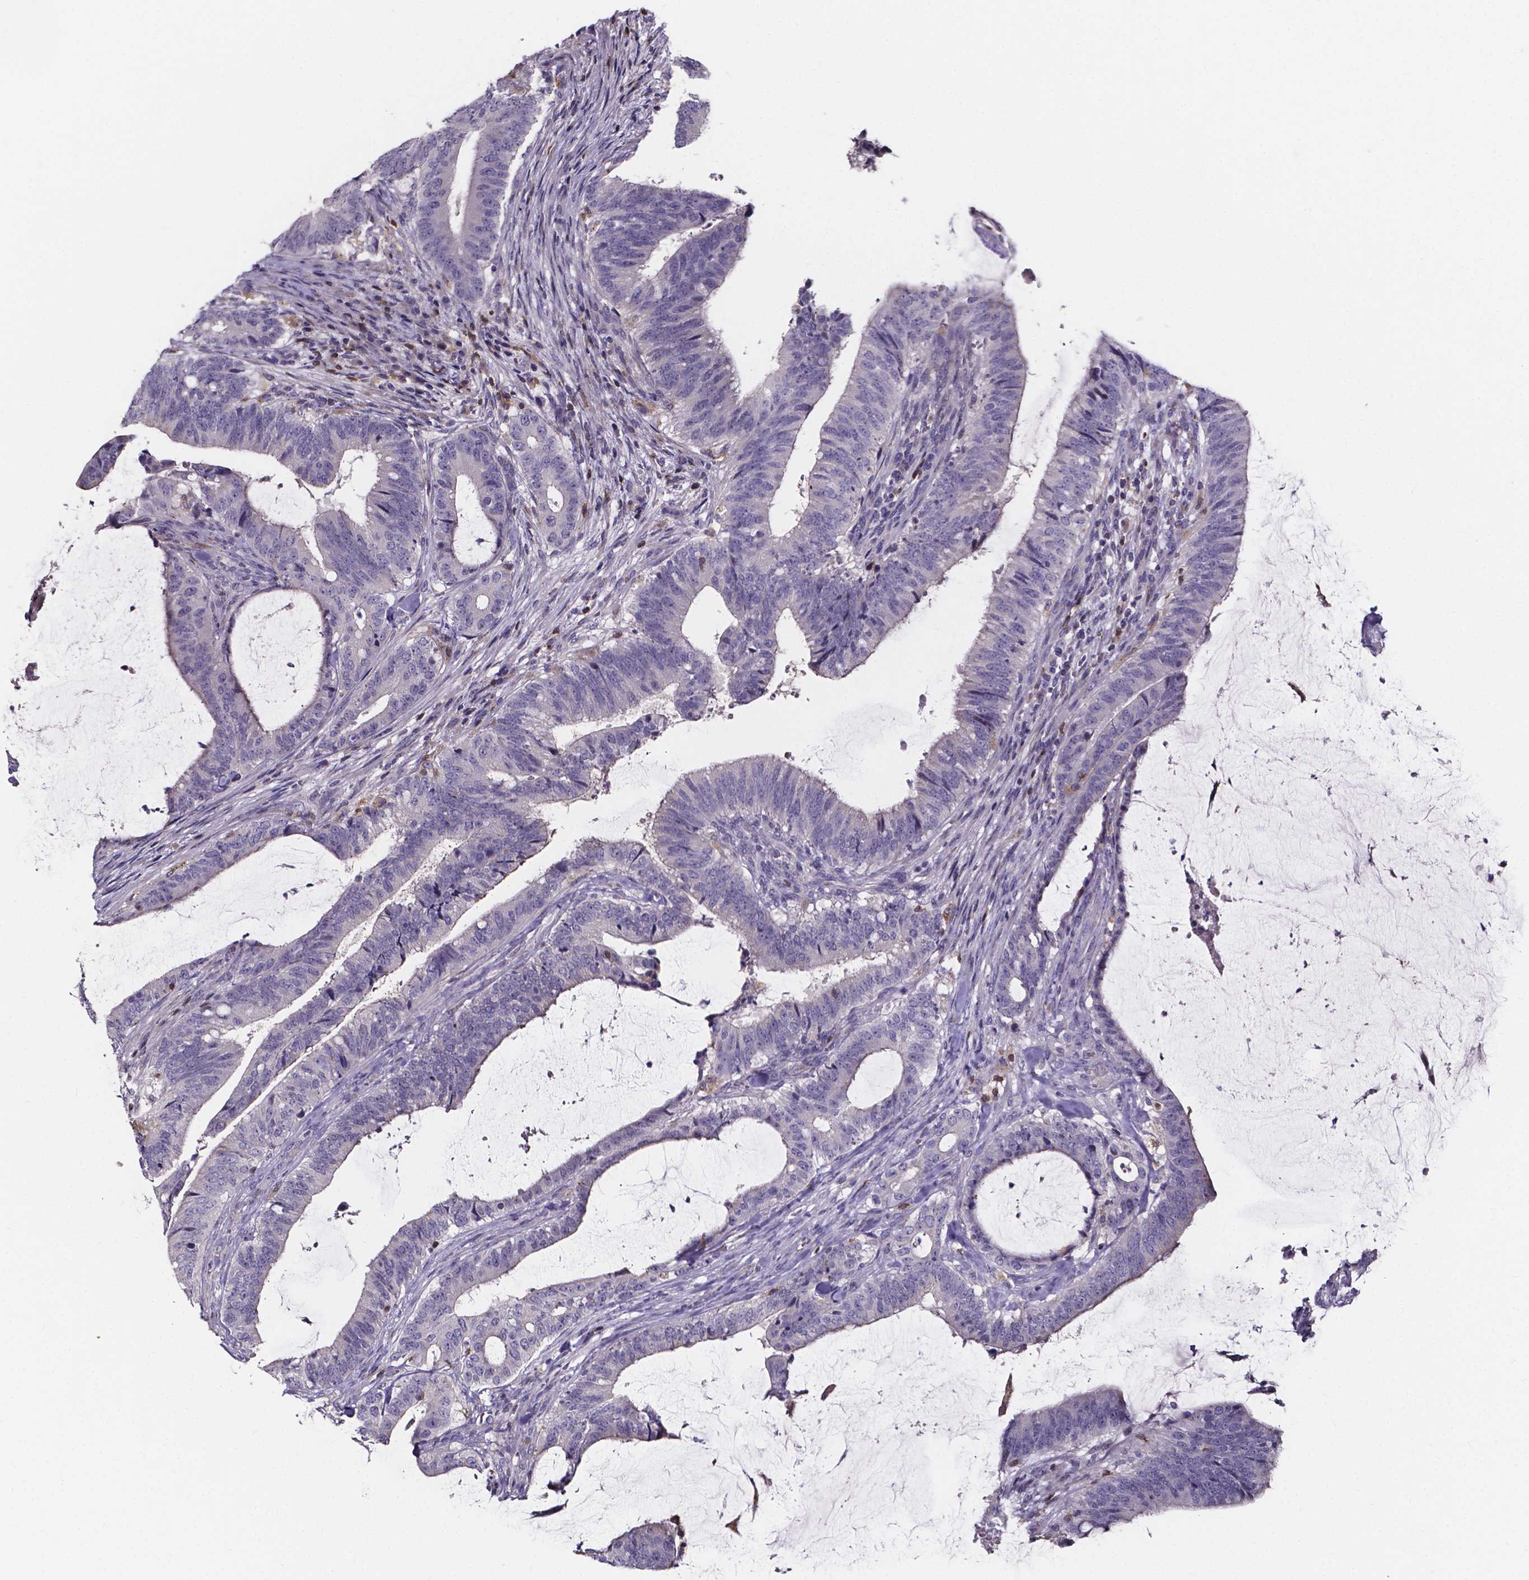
{"staining": {"intensity": "negative", "quantity": "none", "location": "none"}, "tissue": "colorectal cancer", "cell_type": "Tumor cells", "image_type": "cancer", "snomed": [{"axis": "morphology", "description": "Adenocarcinoma, NOS"}, {"axis": "topography", "description": "Colon"}], "caption": "Tumor cells show no significant protein positivity in colorectal cancer (adenocarcinoma).", "gene": "THEMIS", "patient": {"sex": "female", "age": 43}}